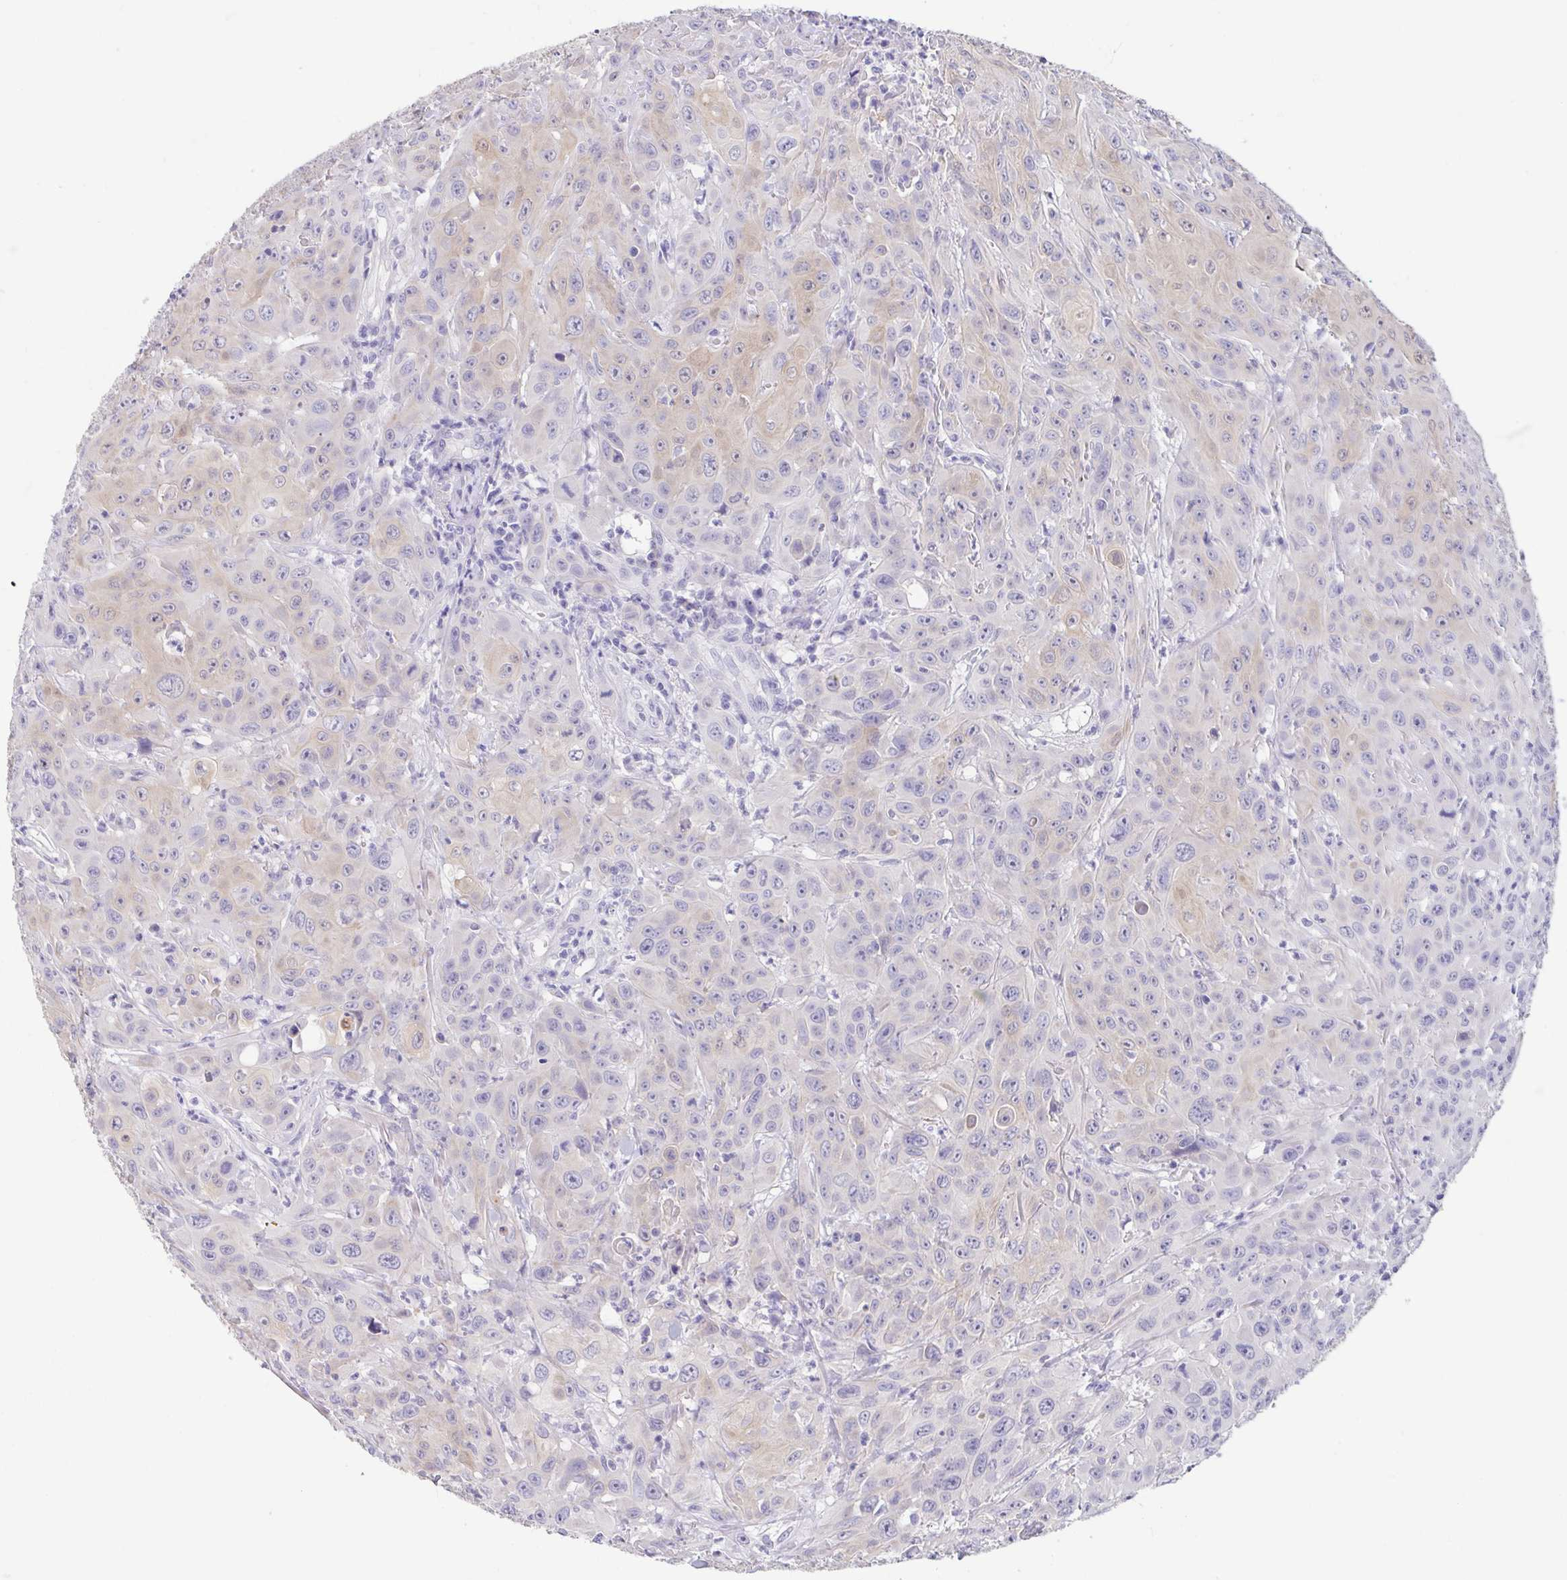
{"staining": {"intensity": "weak", "quantity": "<25%", "location": "cytoplasmic/membranous"}, "tissue": "head and neck cancer", "cell_type": "Tumor cells", "image_type": "cancer", "snomed": [{"axis": "morphology", "description": "Squamous cell carcinoma, NOS"}, {"axis": "topography", "description": "Skin"}, {"axis": "topography", "description": "Head-Neck"}], "caption": "This is an immunohistochemistry (IHC) image of human squamous cell carcinoma (head and neck). There is no expression in tumor cells.", "gene": "FABP3", "patient": {"sex": "male", "age": 80}}